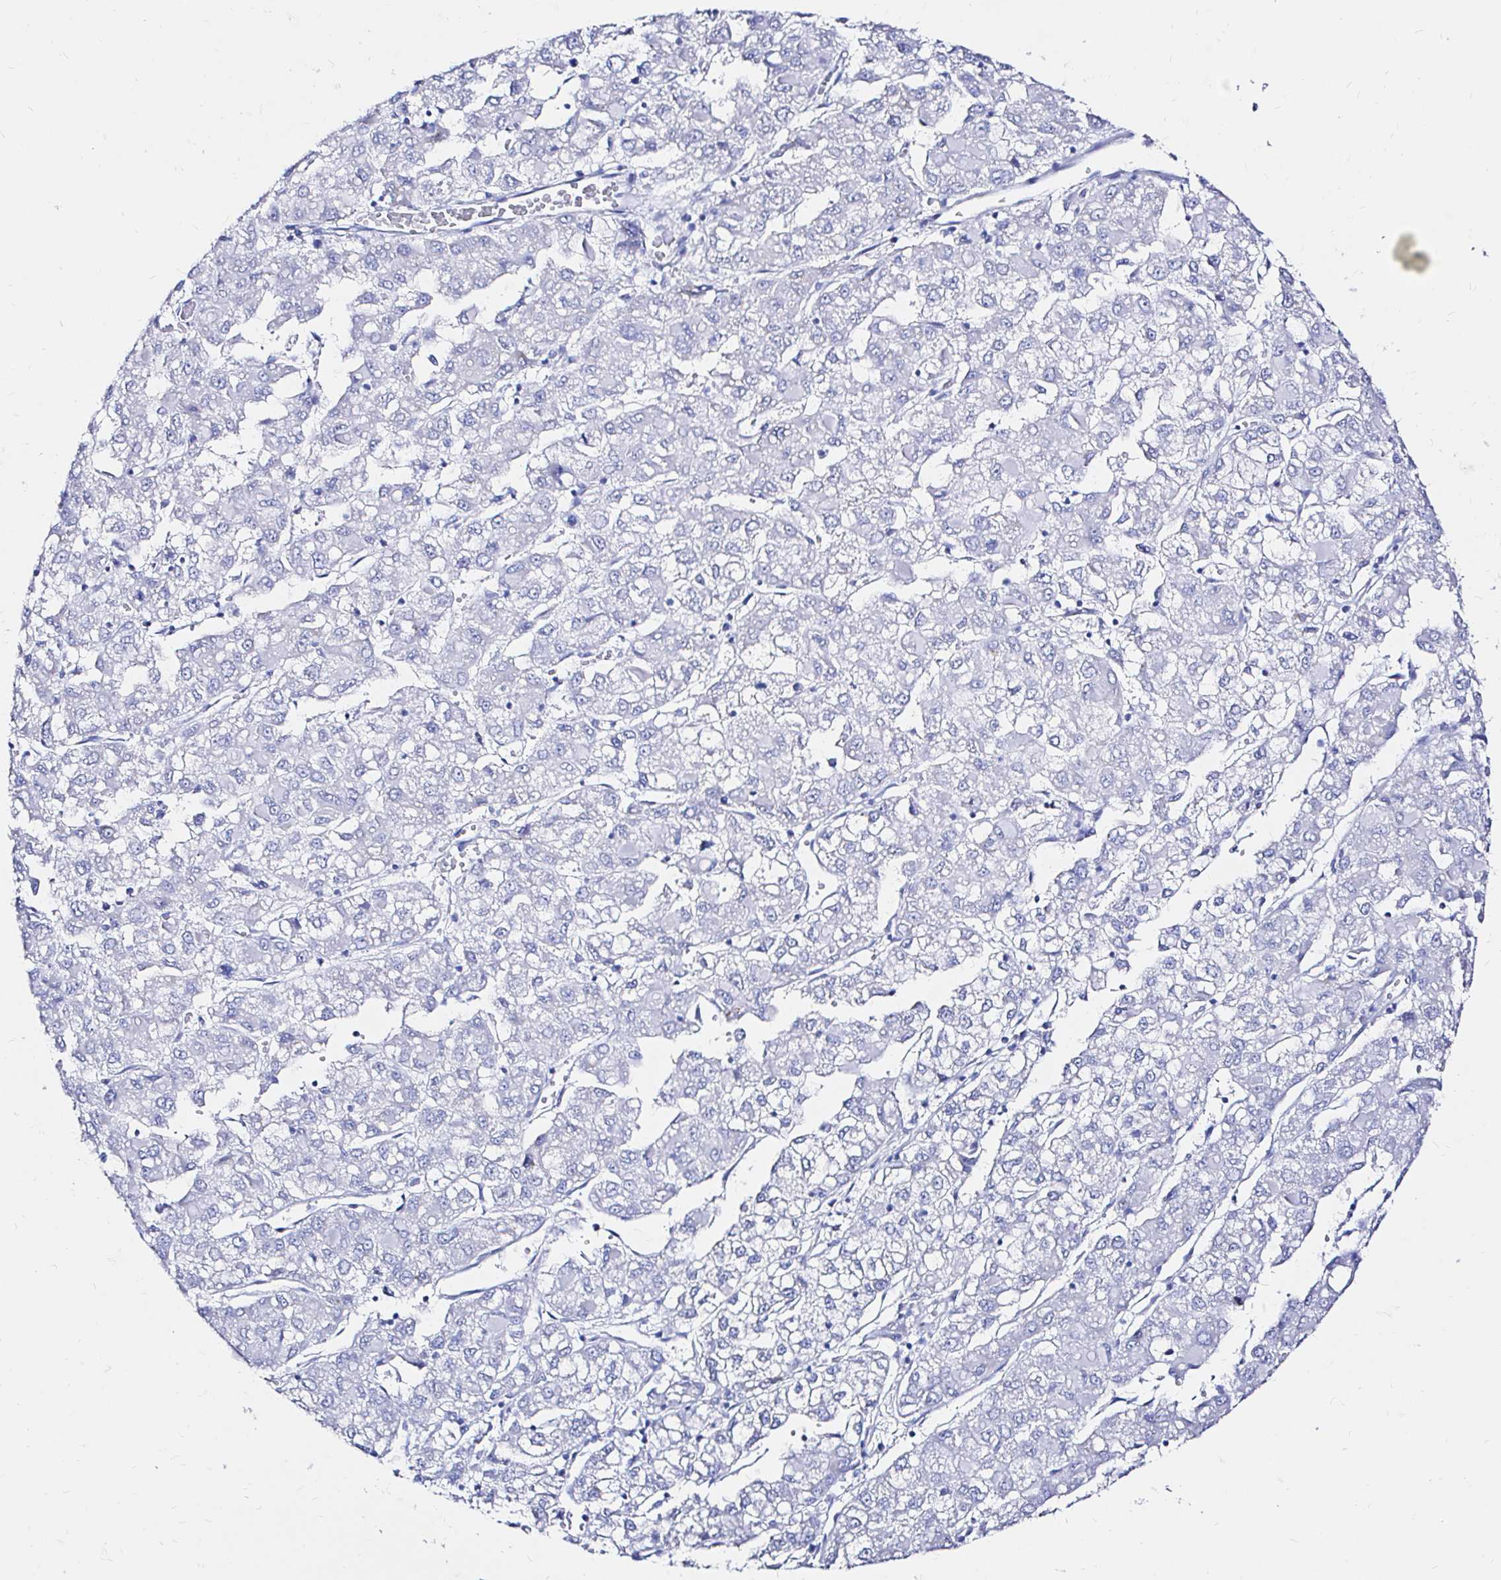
{"staining": {"intensity": "negative", "quantity": "none", "location": "none"}, "tissue": "liver cancer", "cell_type": "Tumor cells", "image_type": "cancer", "snomed": [{"axis": "morphology", "description": "Carcinoma, Hepatocellular, NOS"}, {"axis": "topography", "description": "Liver"}], "caption": "Liver cancer was stained to show a protein in brown. There is no significant positivity in tumor cells.", "gene": "ZNF432", "patient": {"sex": "male", "age": 40}}